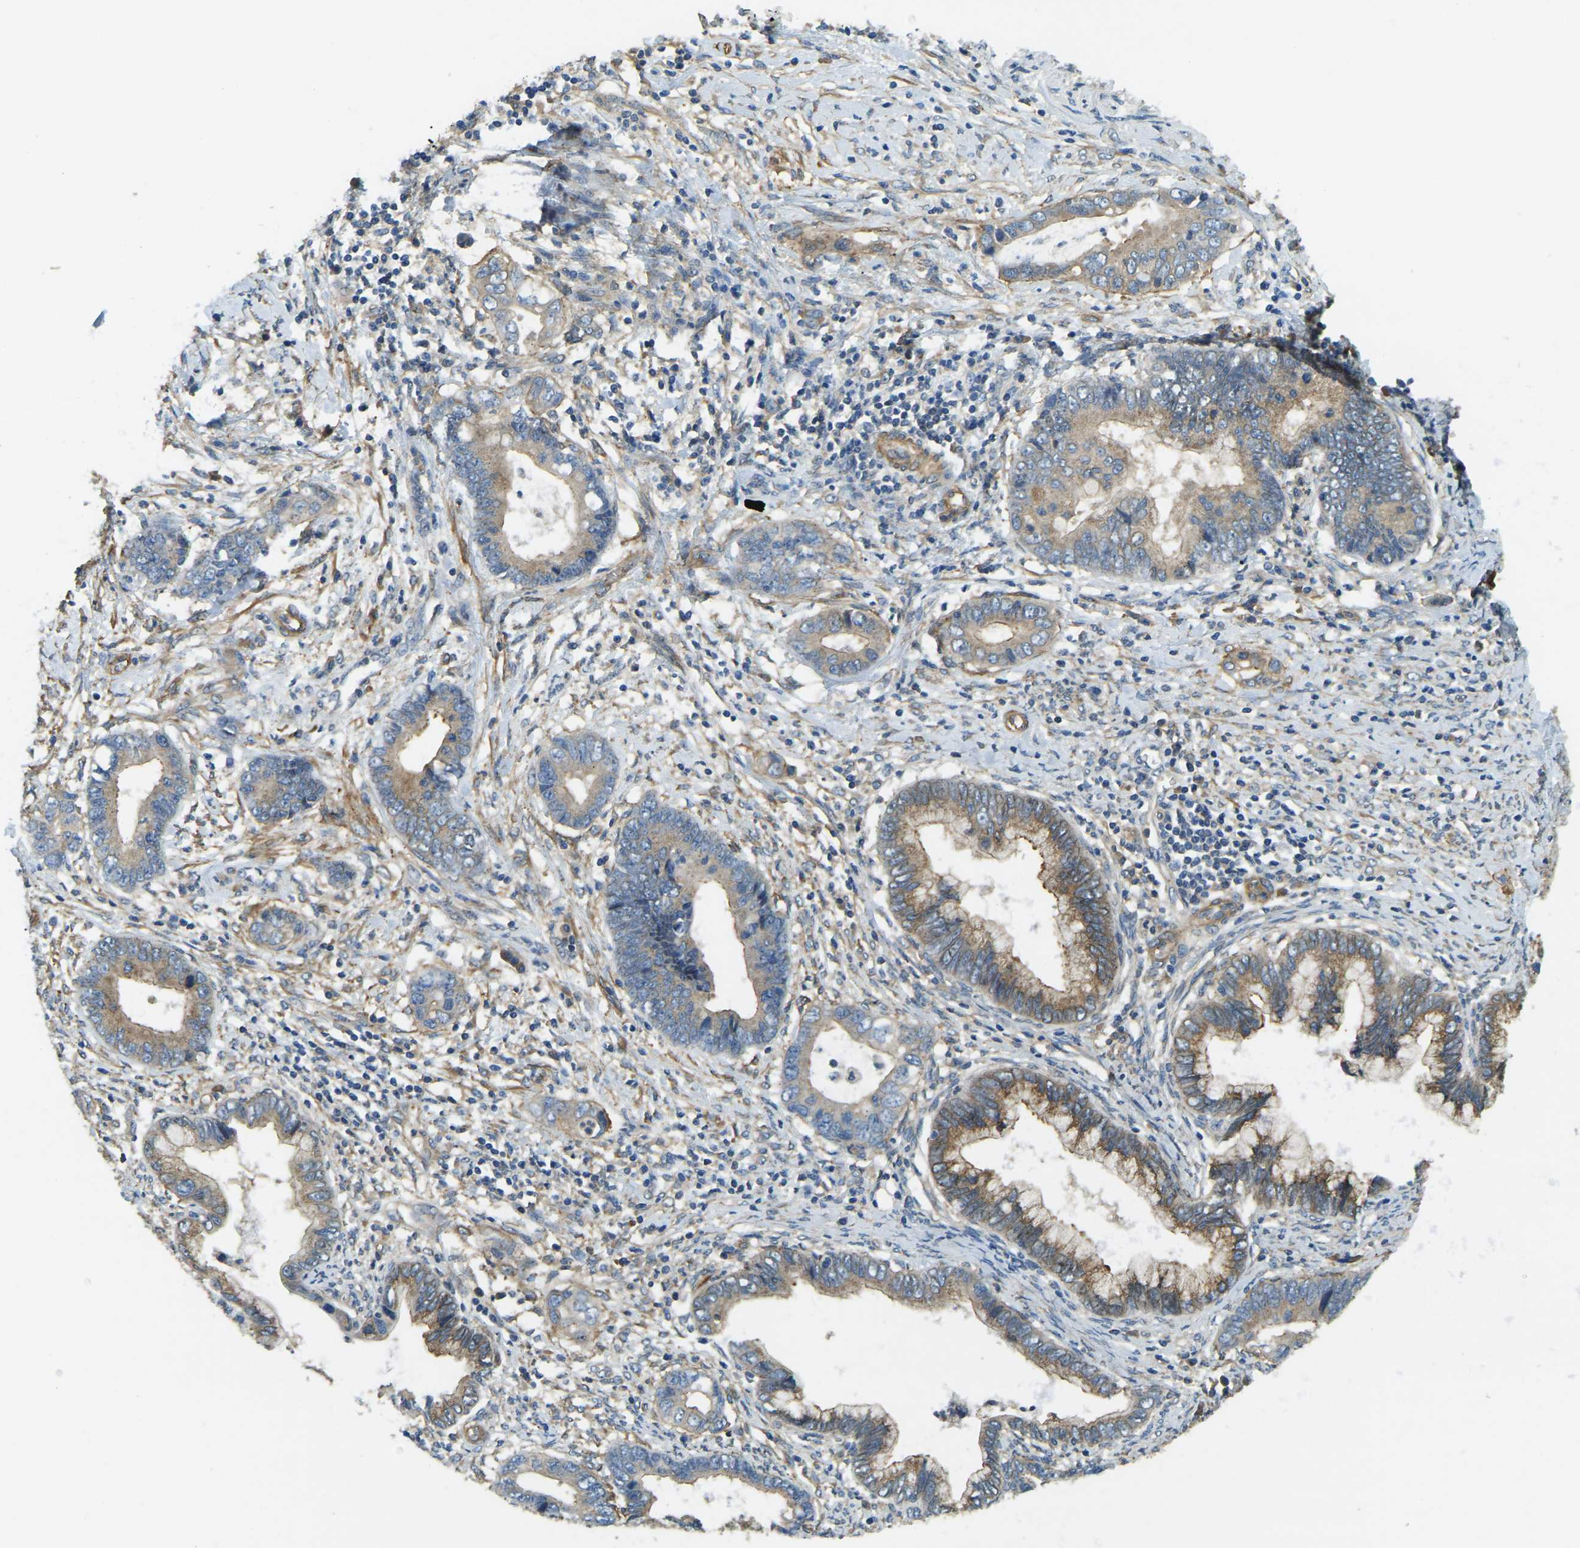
{"staining": {"intensity": "moderate", "quantity": ">75%", "location": "cytoplasmic/membranous"}, "tissue": "cervical cancer", "cell_type": "Tumor cells", "image_type": "cancer", "snomed": [{"axis": "morphology", "description": "Adenocarcinoma, NOS"}, {"axis": "topography", "description": "Cervix"}], "caption": "Immunohistochemistry (IHC) (DAB (3,3'-diaminobenzidine)) staining of human adenocarcinoma (cervical) demonstrates moderate cytoplasmic/membranous protein expression in about >75% of tumor cells.", "gene": "ERGIC1", "patient": {"sex": "female", "age": 44}}